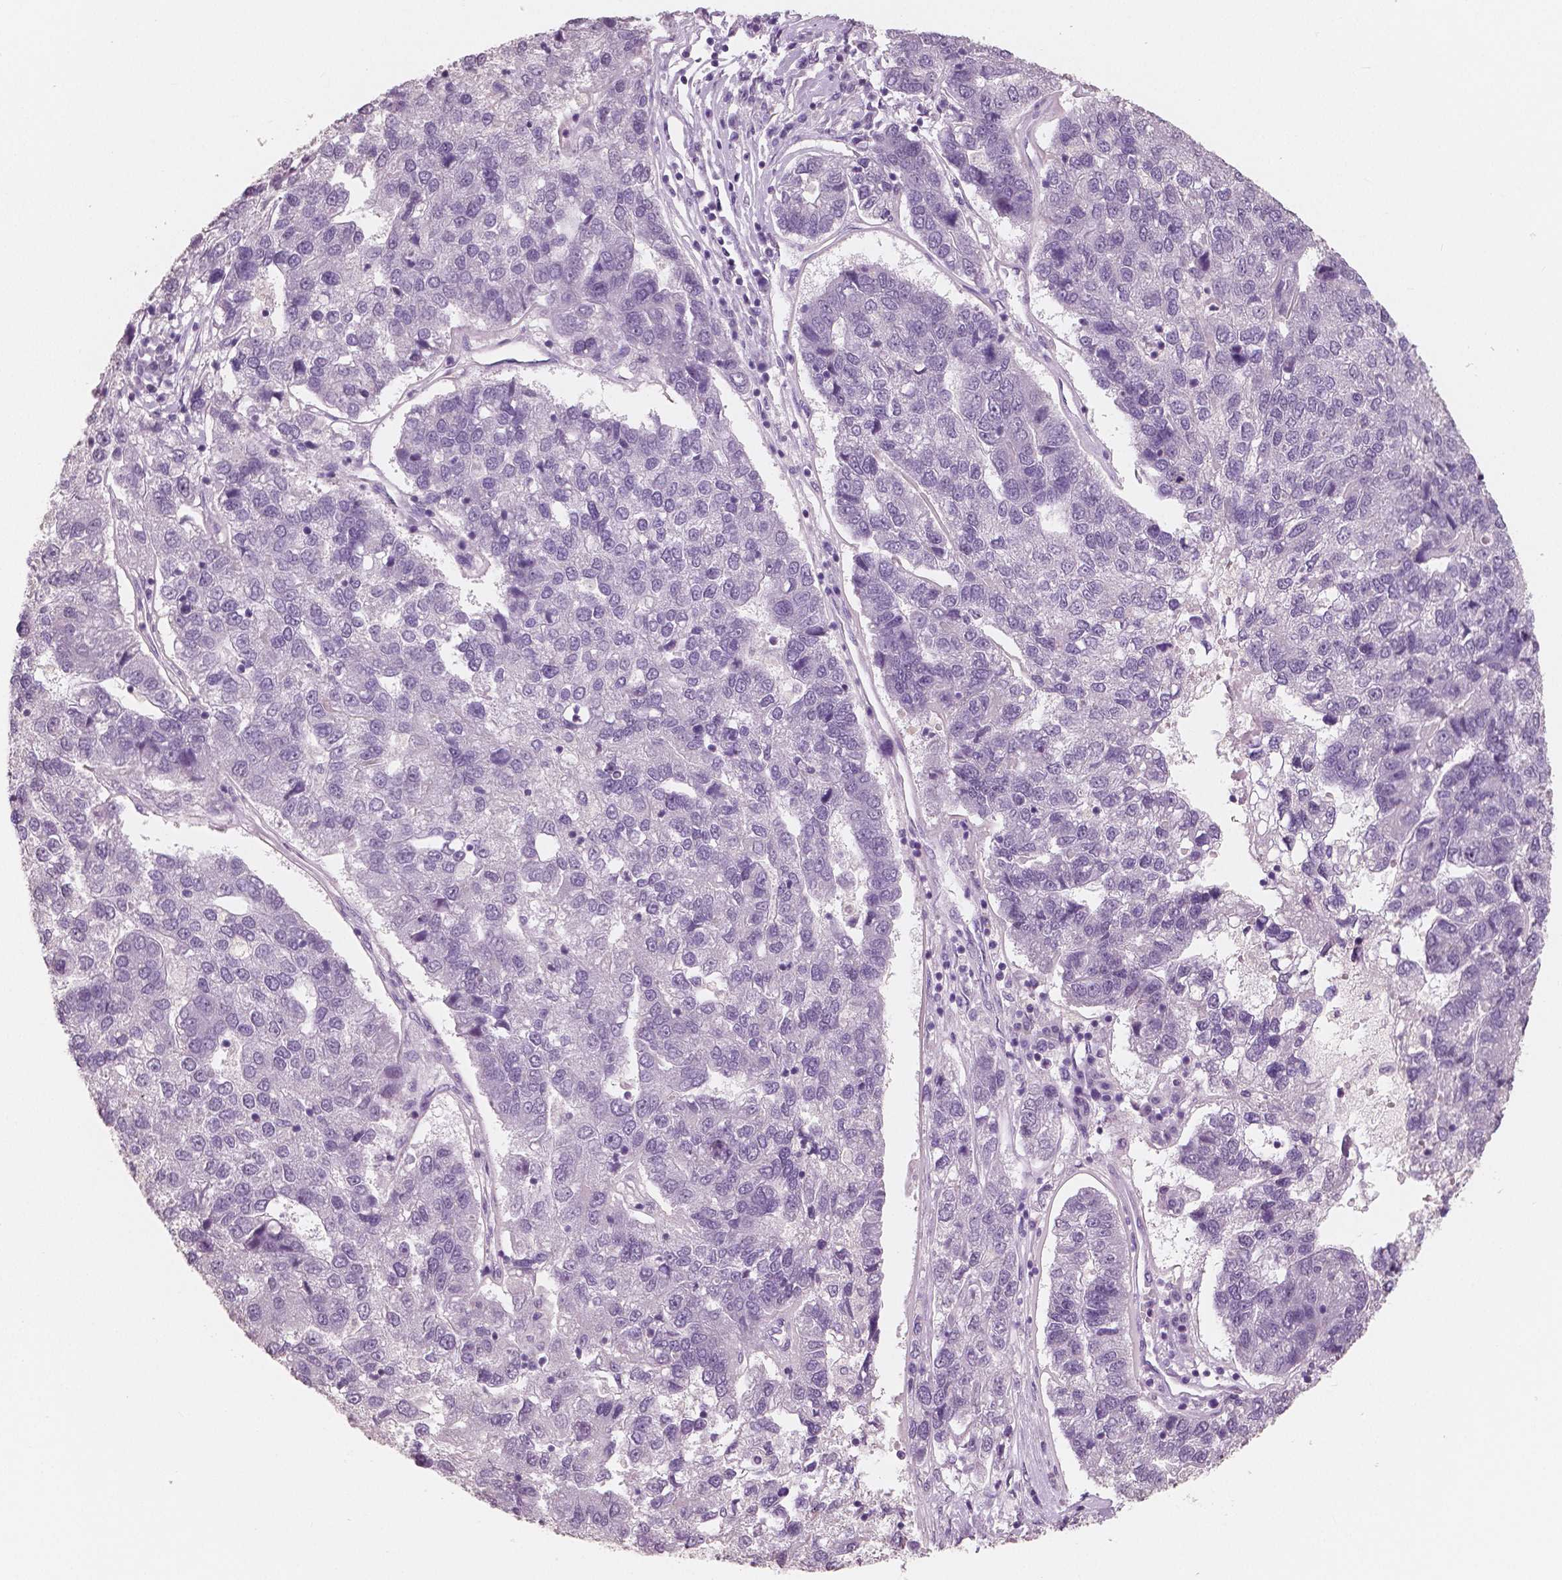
{"staining": {"intensity": "negative", "quantity": "none", "location": "none"}, "tissue": "pancreatic cancer", "cell_type": "Tumor cells", "image_type": "cancer", "snomed": [{"axis": "morphology", "description": "Adenocarcinoma, NOS"}, {"axis": "topography", "description": "Pancreas"}], "caption": "Photomicrograph shows no protein staining in tumor cells of pancreatic cancer (adenocarcinoma) tissue.", "gene": "NECAB1", "patient": {"sex": "female", "age": 61}}